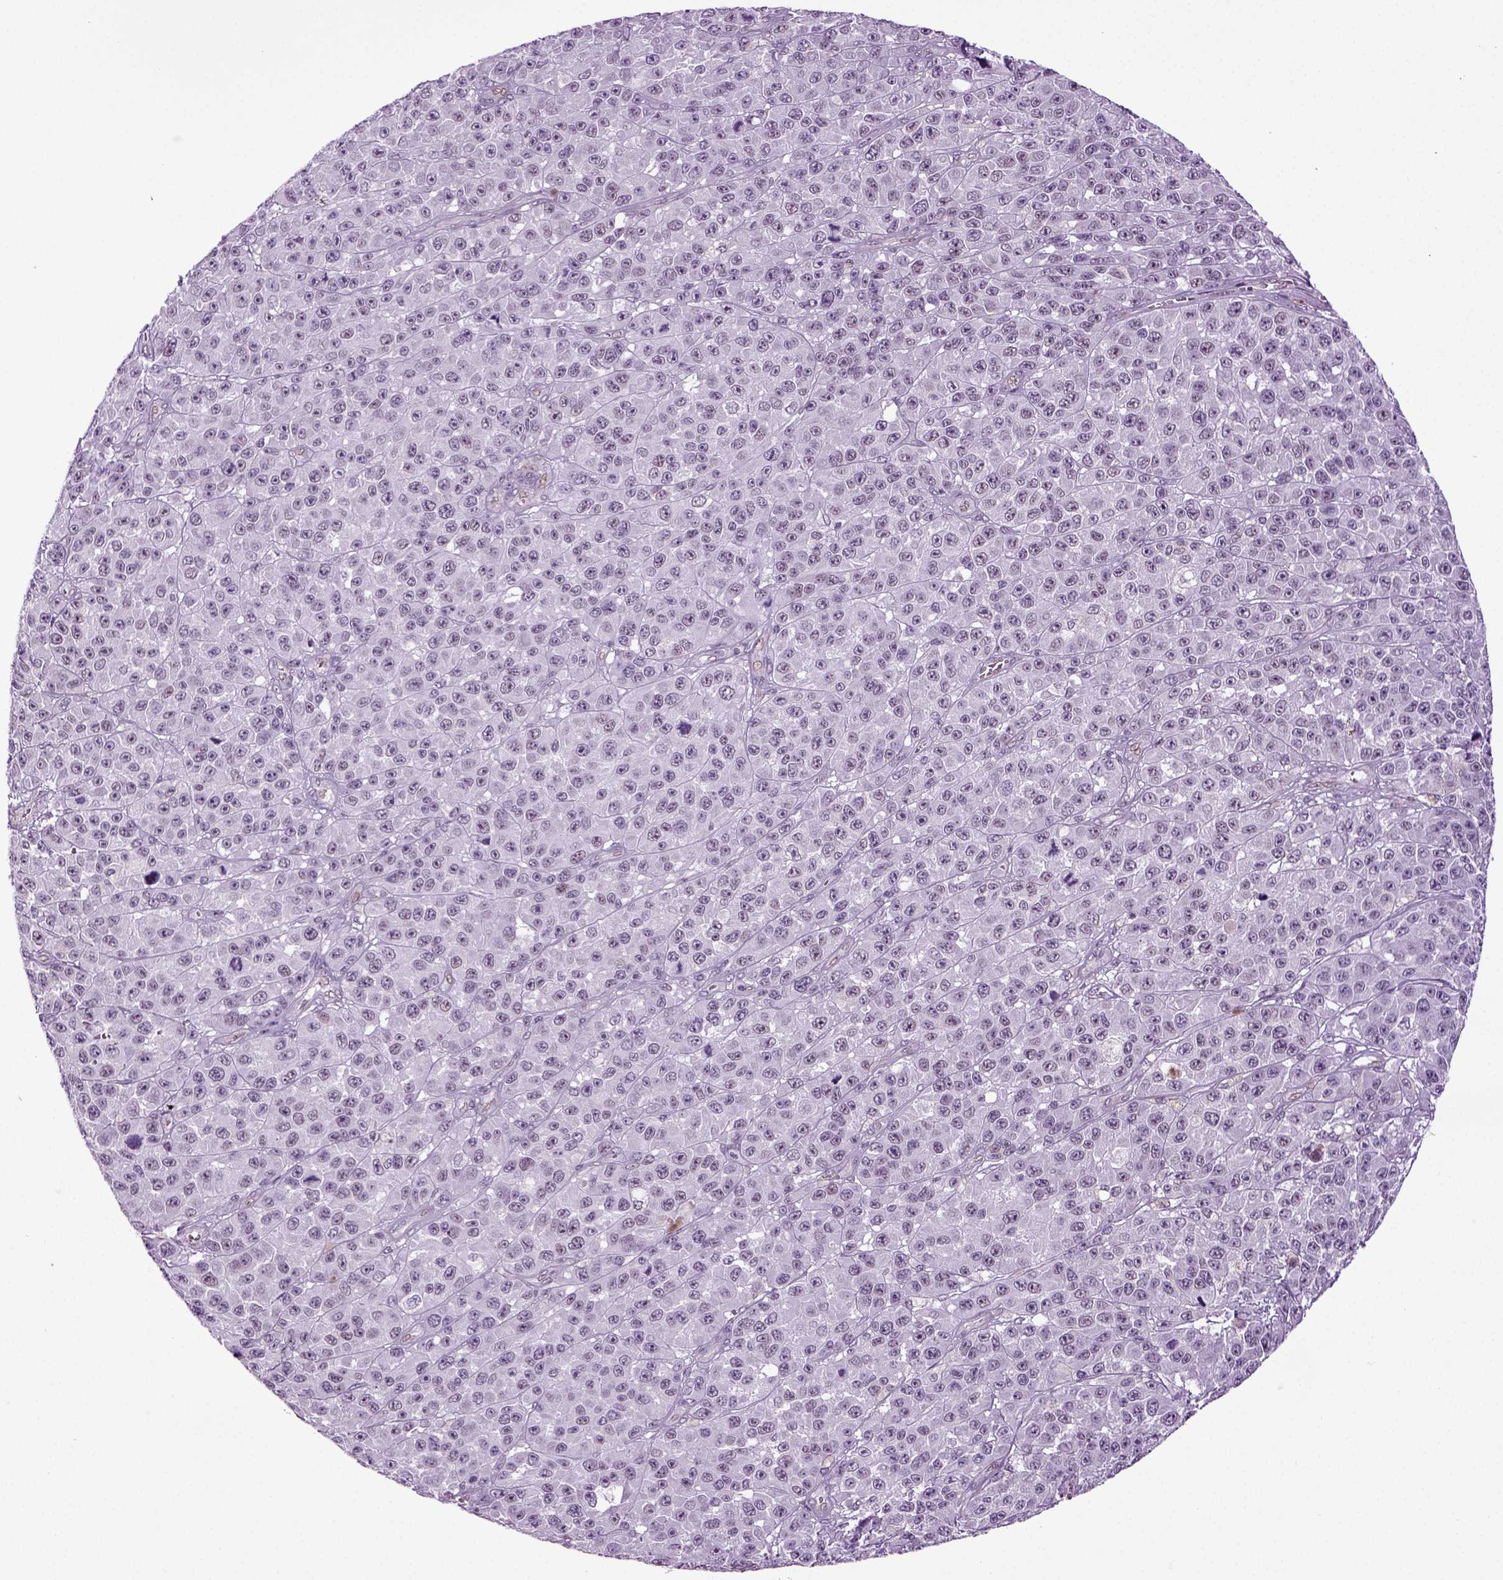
{"staining": {"intensity": "negative", "quantity": "none", "location": "none"}, "tissue": "melanoma", "cell_type": "Tumor cells", "image_type": "cancer", "snomed": [{"axis": "morphology", "description": "Malignant melanoma, NOS"}, {"axis": "topography", "description": "Skin"}], "caption": "Immunohistochemistry (IHC) of human malignant melanoma demonstrates no expression in tumor cells.", "gene": "RFX3", "patient": {"sex": "female", "age": 58}}